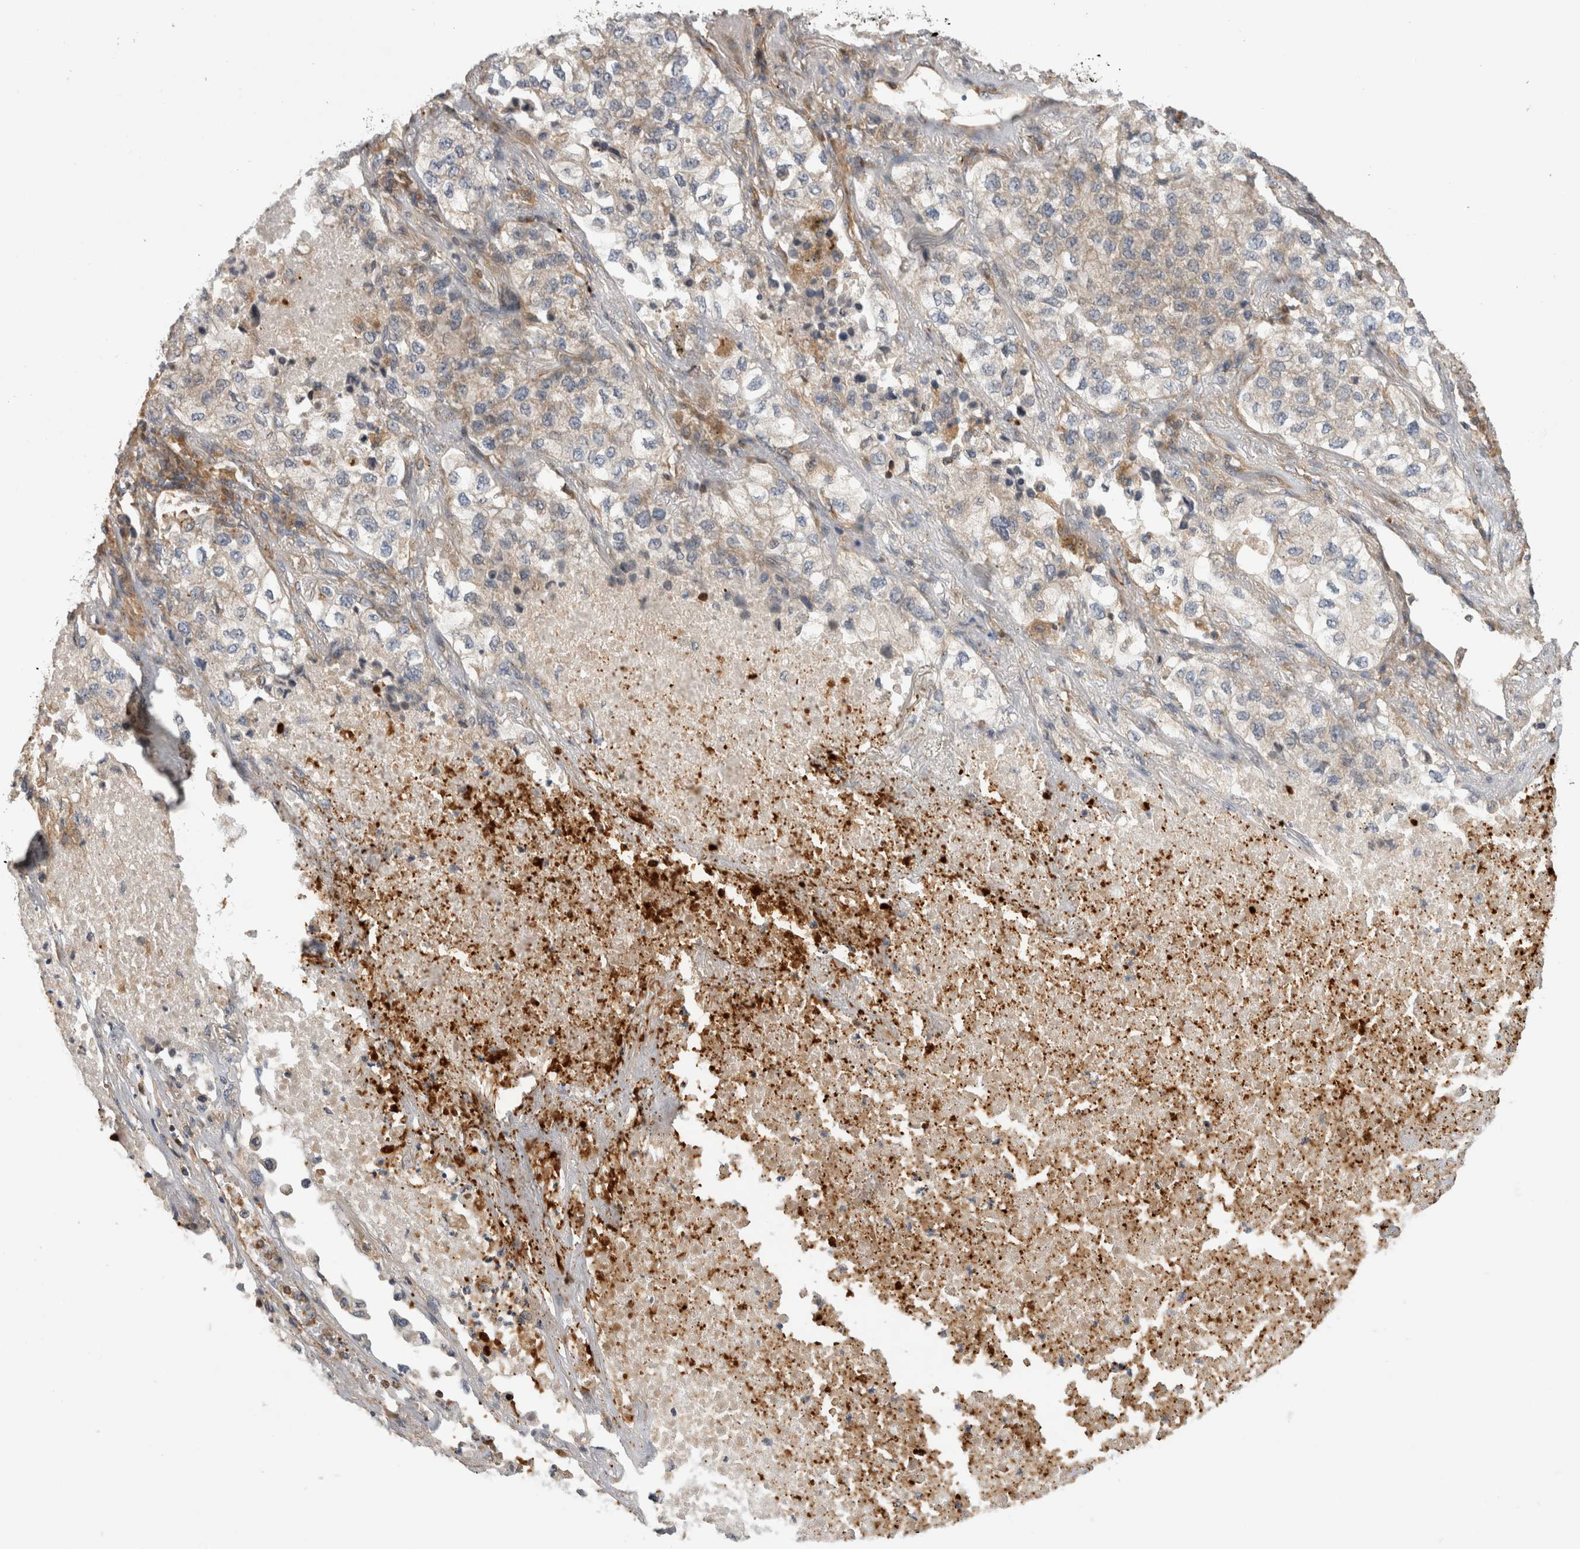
{"staining": {"intensity": "negative", "quantity": "none", "location": "none"}, "tissue": "lung cancer", "cell_type": "Tumor cells", "image_type": "cancer", "snomed": [{"axis": "morphology", "description": "Adenocarcinoma, NOS"}, {"axis": "topography", "description": "Lung"}], "caption": "DAB immunohistochemical staining of human lung cancer (adenocarcinoma) demonstrates no significant expression in tumor cells.", "gene": "GRIK2", "patient": {"sex": "male", "age": 63}}